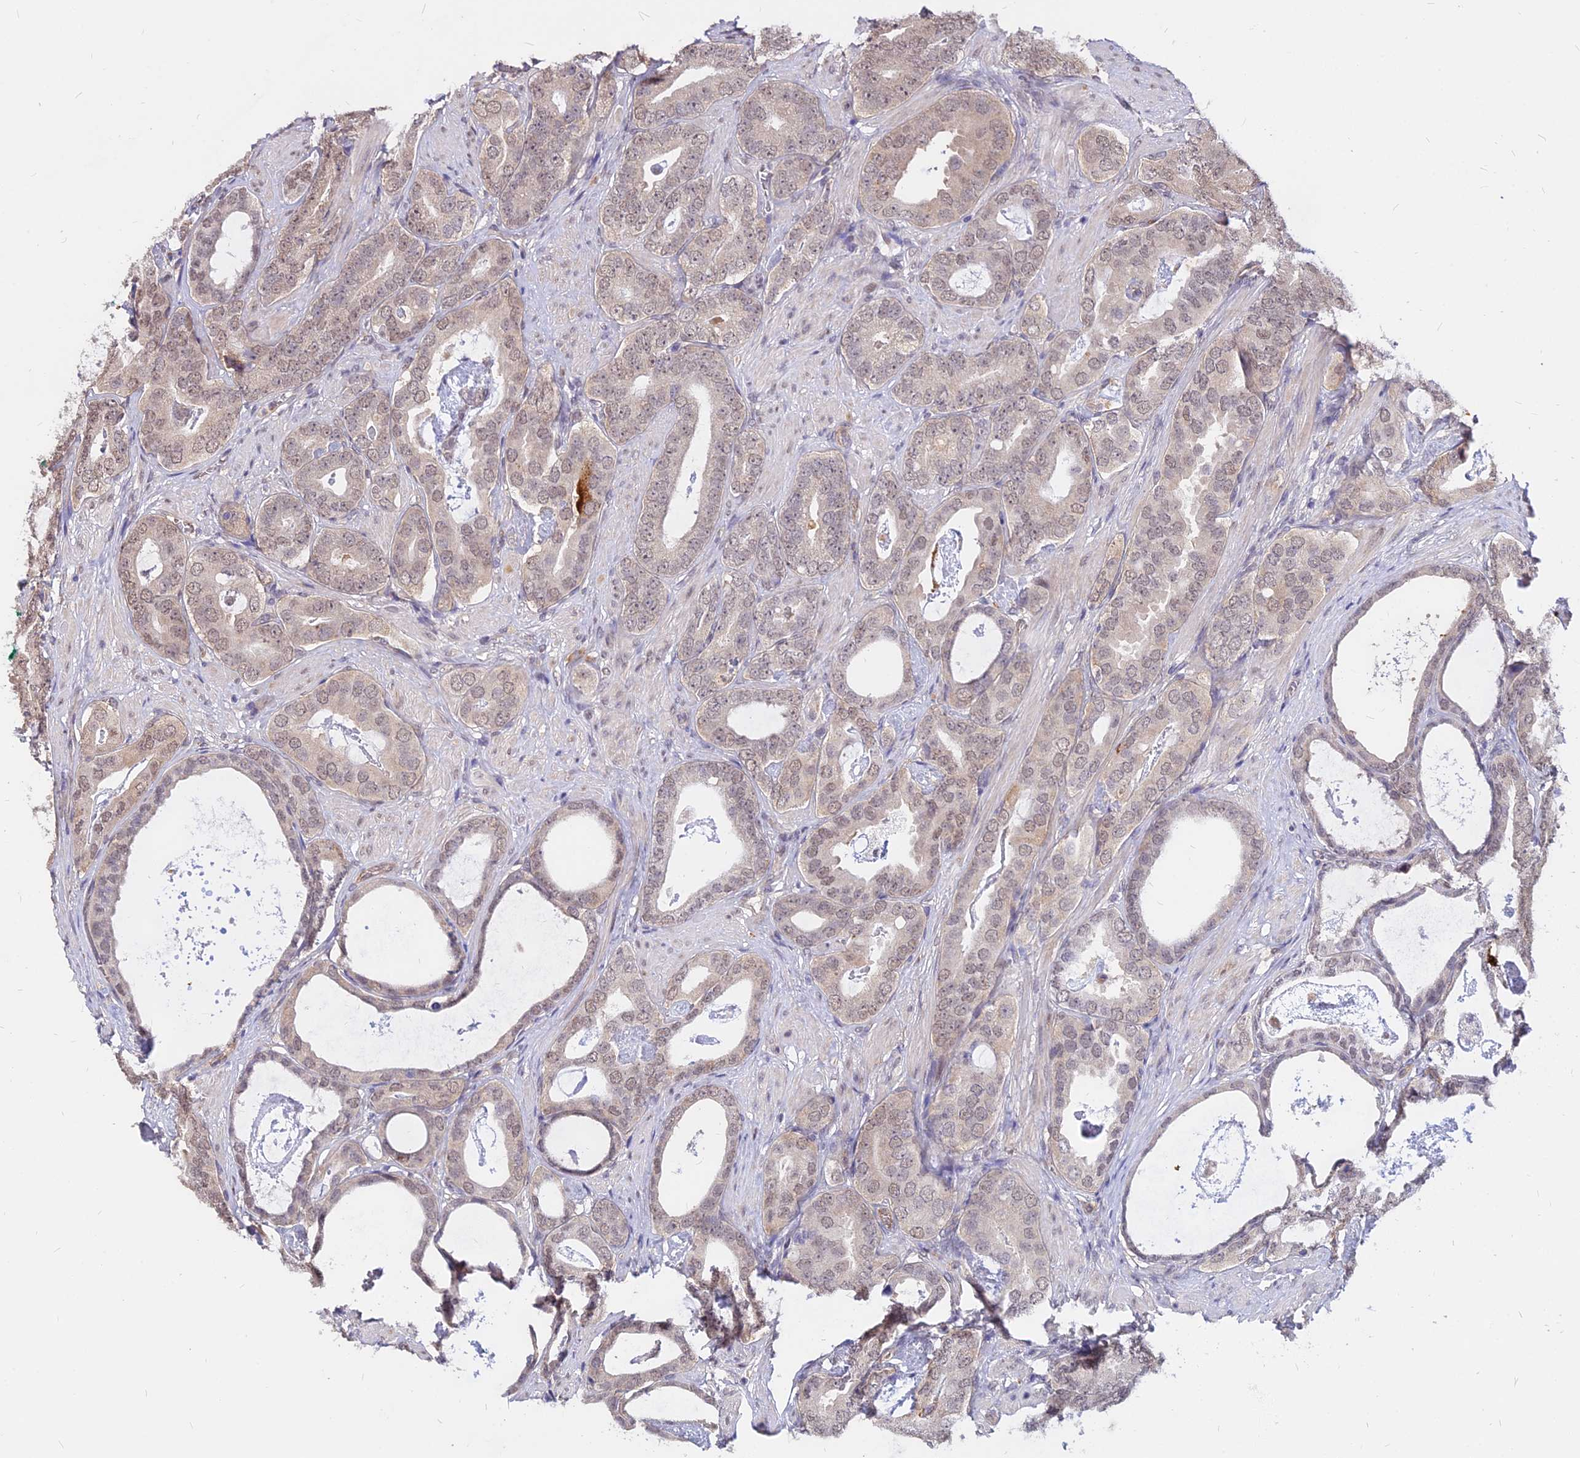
{"staining": {"intensity": "weak", "quantity": ">75%", "location": "nuclear"}, "tissue": "prostate cancer", "cell_type": "Tumor cells", "image_type": "cancer", "snomed": [{"axis": "morphology", "description": "Adenocarcinoma, Low grade"}, {"axis": "topography", "description": "Prostate"}], "caption": "Prostate low-grade adenocarcinoma was stained to show a protein in brown. There is low levels of weak nuclear expression in approximately >75% of tumor cells.", "gene": "C11orf68", "patient": {"sex": "male", "age": 71}}